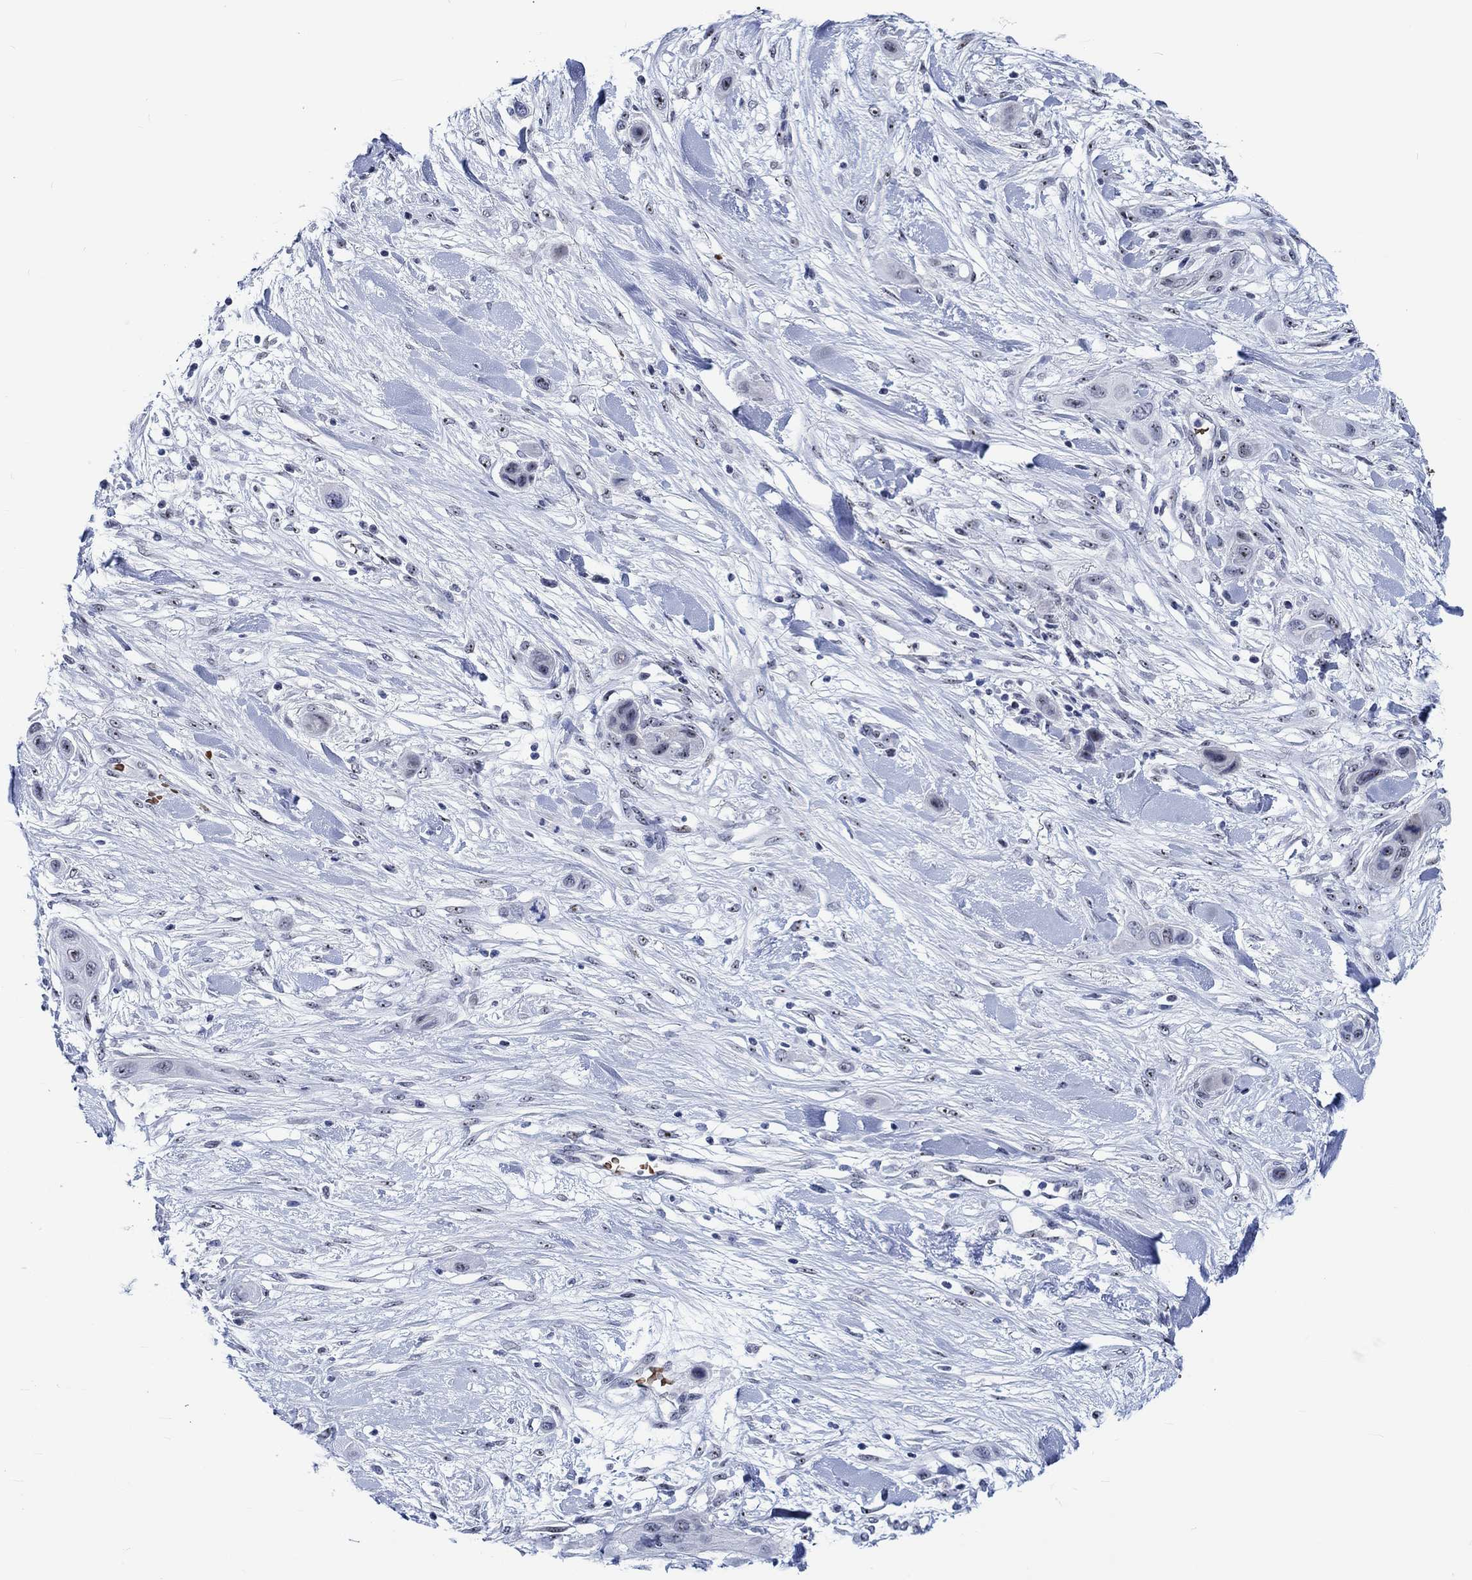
{"staining": {"intensity": "strong", "quantity": "25%-75%", "location": "nuclear"}, "tissue": "skin cancer", "cell_type": "Tumor cells", "image_type": "cancer", "snomed": [{"axis": "morphology", "description": "Squamous cell carcinoma, NOS"}, {"axis": "topography", "description": "Skin"}], "caption": "Immunohistochemistry (IHC) photomicrograph of human skin cancer stained for a protein (brown), which demonstrates high levels of strong nuclear positivity in about 25%-75% of tumor cells.", "gene": "ZNF446", "patient": {"sex": "male", "age": 79}}